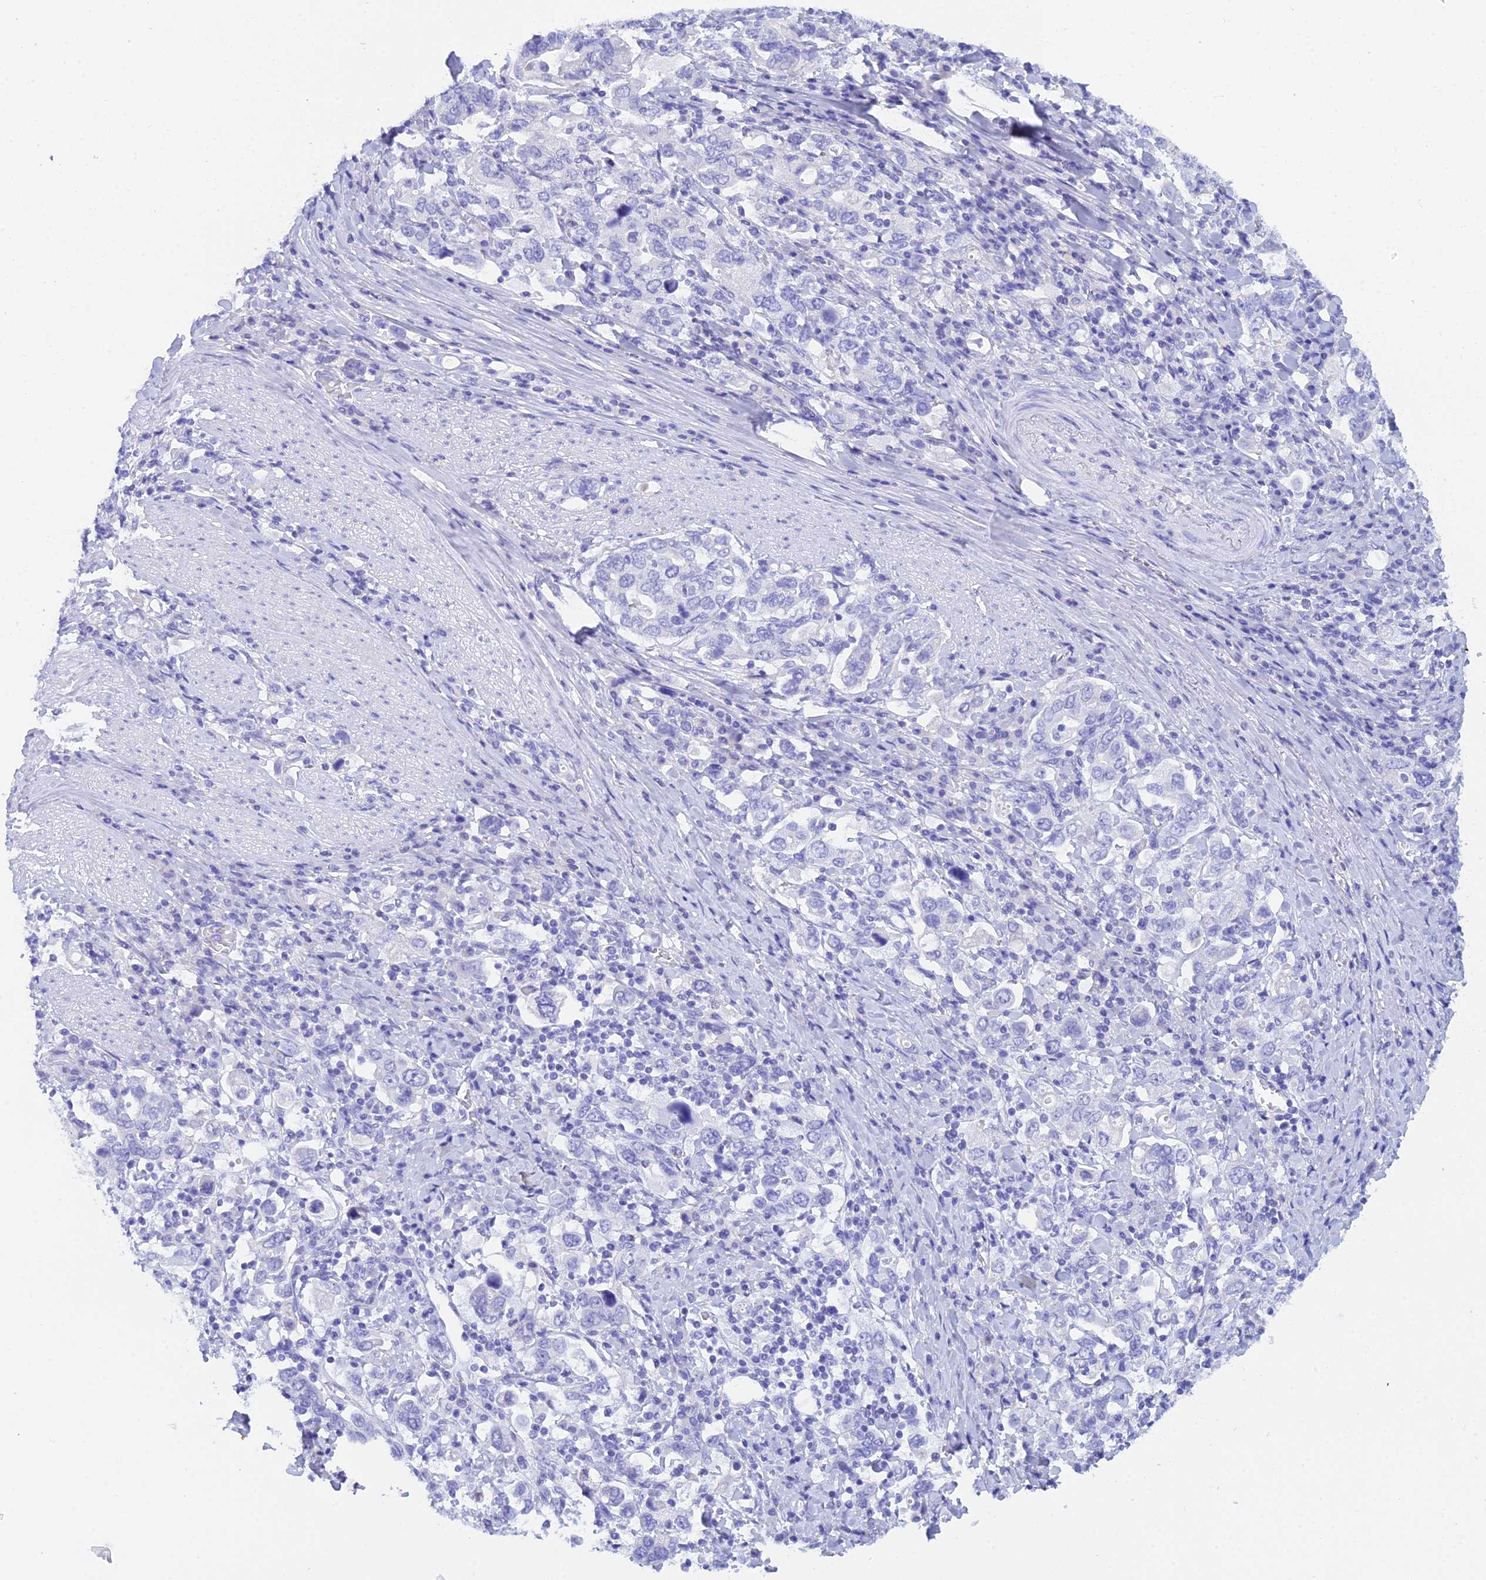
{"staining": {"intensity": "negative", "quantity": "none", "location": "none"}, "tissue": "stomach cancer", "cell_type": "Tumor cells", "image_type": "cancer", "snomed": [{"axis": "morphology", "description": "Adenocarcinoma, NOS"}, {"axis": "topography", "description": "Stomach, upper"}], "caption": "High magnification brightfield microscopy of stomach cancer stained with DAB (brown) and counterstained with hematoxylin (blue): tumor cells show no significant expression.", "gene": "REG1A", "patient": {"sex": "male", "age": 62}}